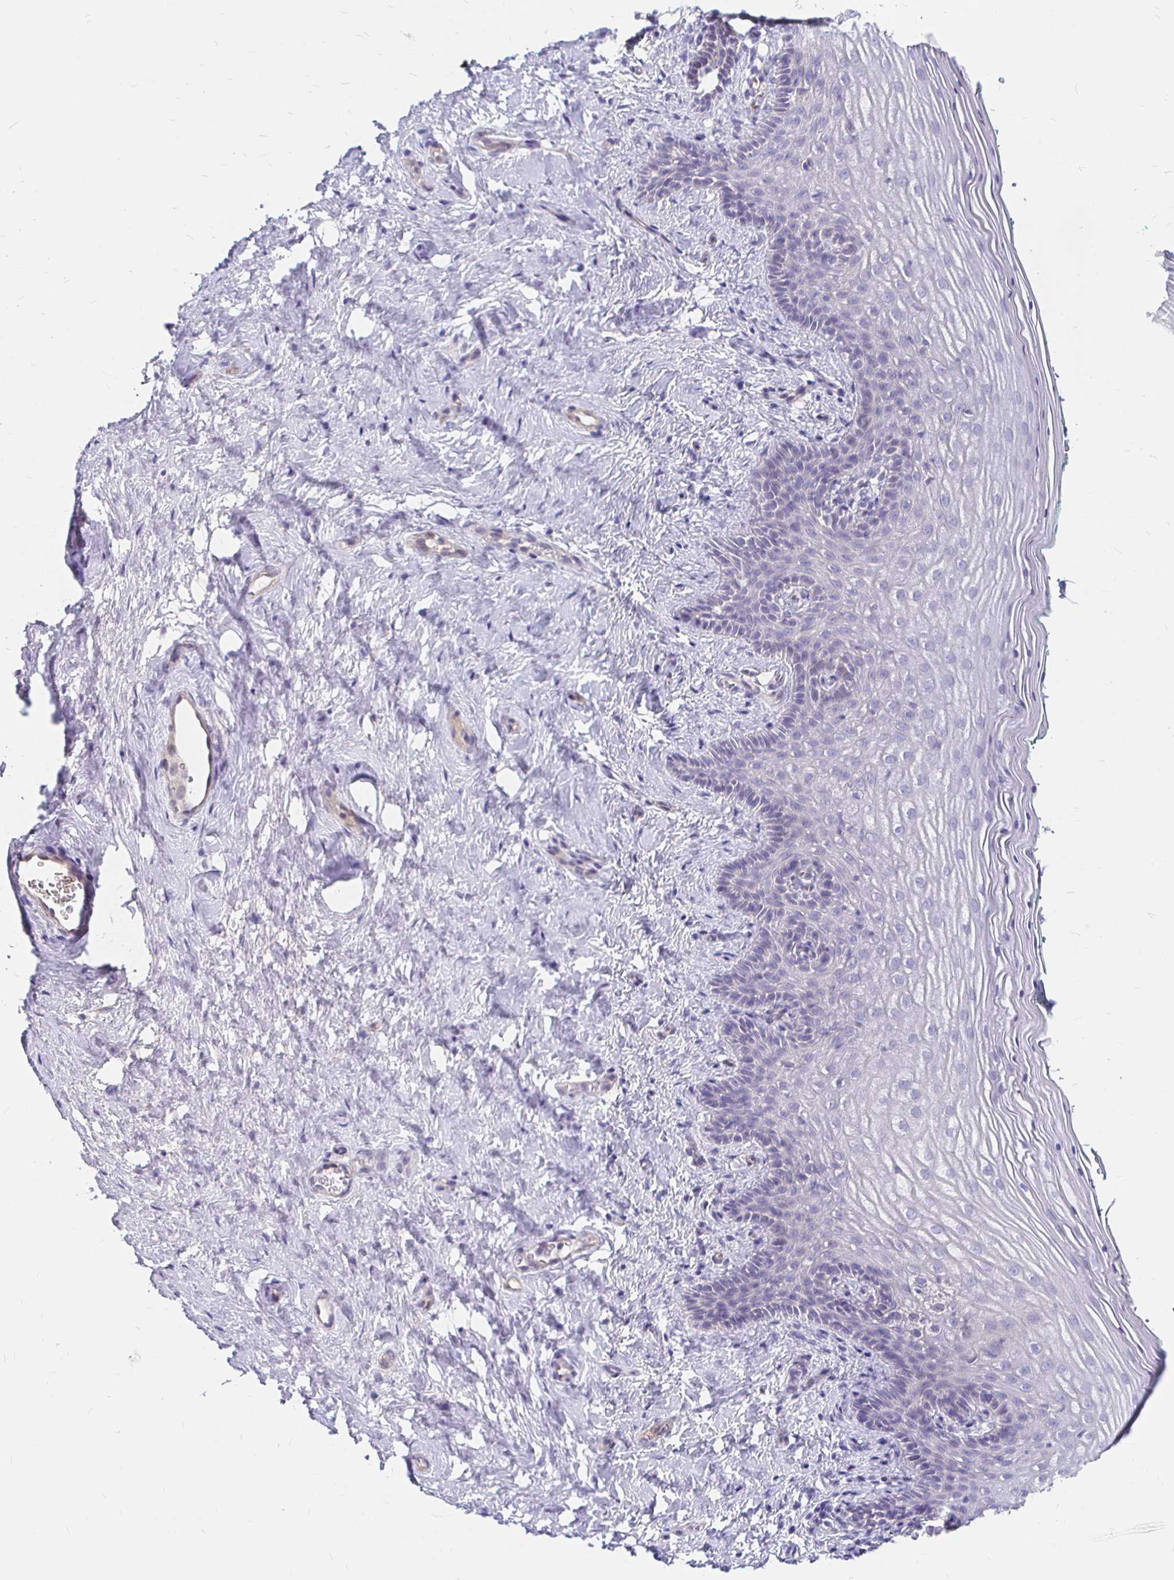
{"staining": {"intensity": "negative", "quantity": "none", "location": "none"}, "tissue": "vagina", "cell_type": "Squamous epithelial cells", "image_type": "normal", "snomed": [{"axis": "morphology", "description": "Normal tissue, NOS"}, {"axis": "topography", "description": "Vagina"}], "caption": "DAB (3,3'-diaminobenzidine) immunohistochemical staining of unremarkable human vagina exhibits no significant staining in squamous epithelial cells. (DAB immunohistochemistry with hematoxylin counter stain).", "gene": "PALM2AKAP2", "patient": {"sex": "female", "age": 45}}